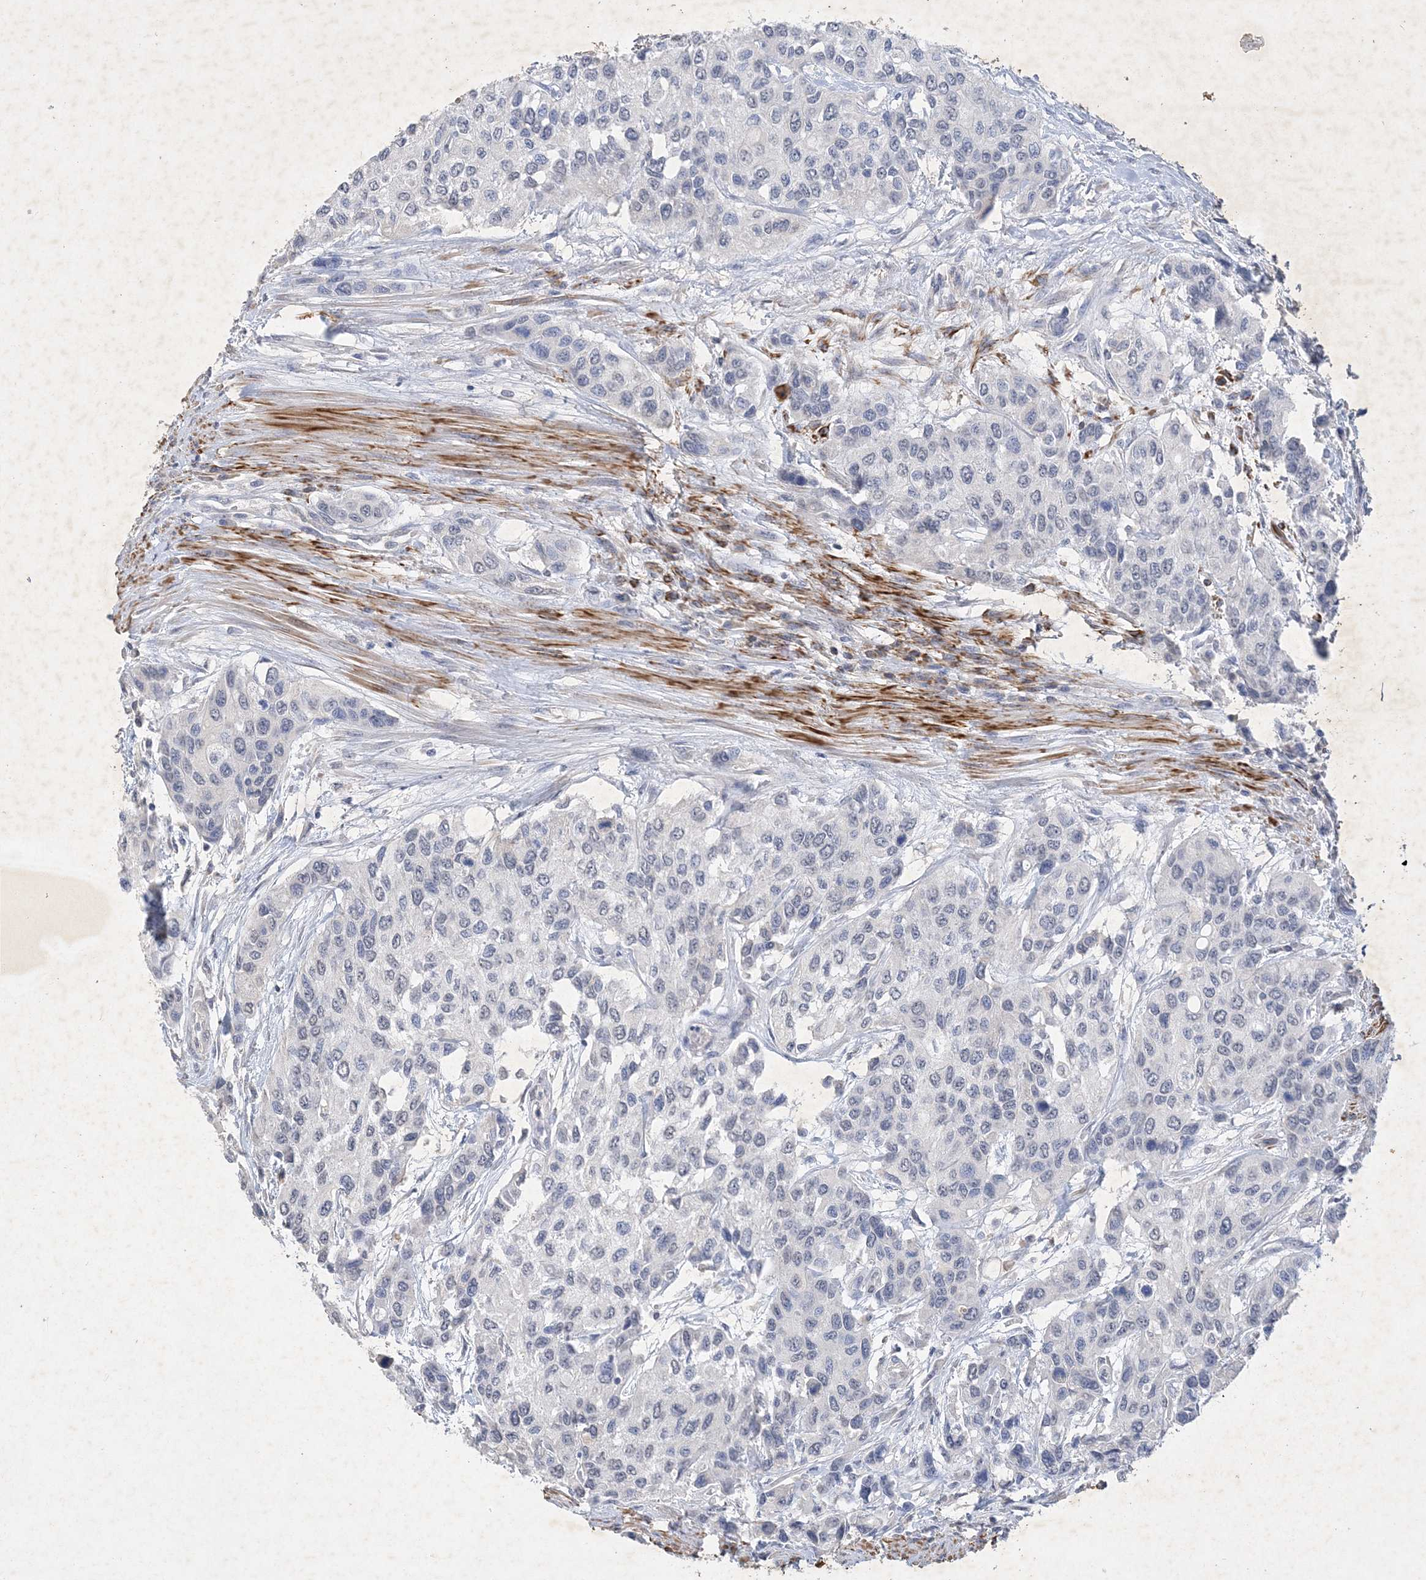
{"staining": {"intensity": "negative", "quantity": "none", "location": "none"}, "tissue": "urothelial cancer", "cell_type": "Tumor cells", "image_type": "cancer", "snomed": [{"axis": "morphology", "description": "Normal tissue, NOS"}, {"axis": "morphology", "description": "Urothelial carcinoma, High grade"}, {"axis": "topography", "description": "Vascular tissue"}, {"axis": "topography", "description": "Urinary bladder"}], "caption": "Human urothelial carcinoma (high-grade) stained for a protein using IHC displays no positivity in tumor cells.", "gene": "C11orf58", "patient": {"sex": "female", "age": 56}}